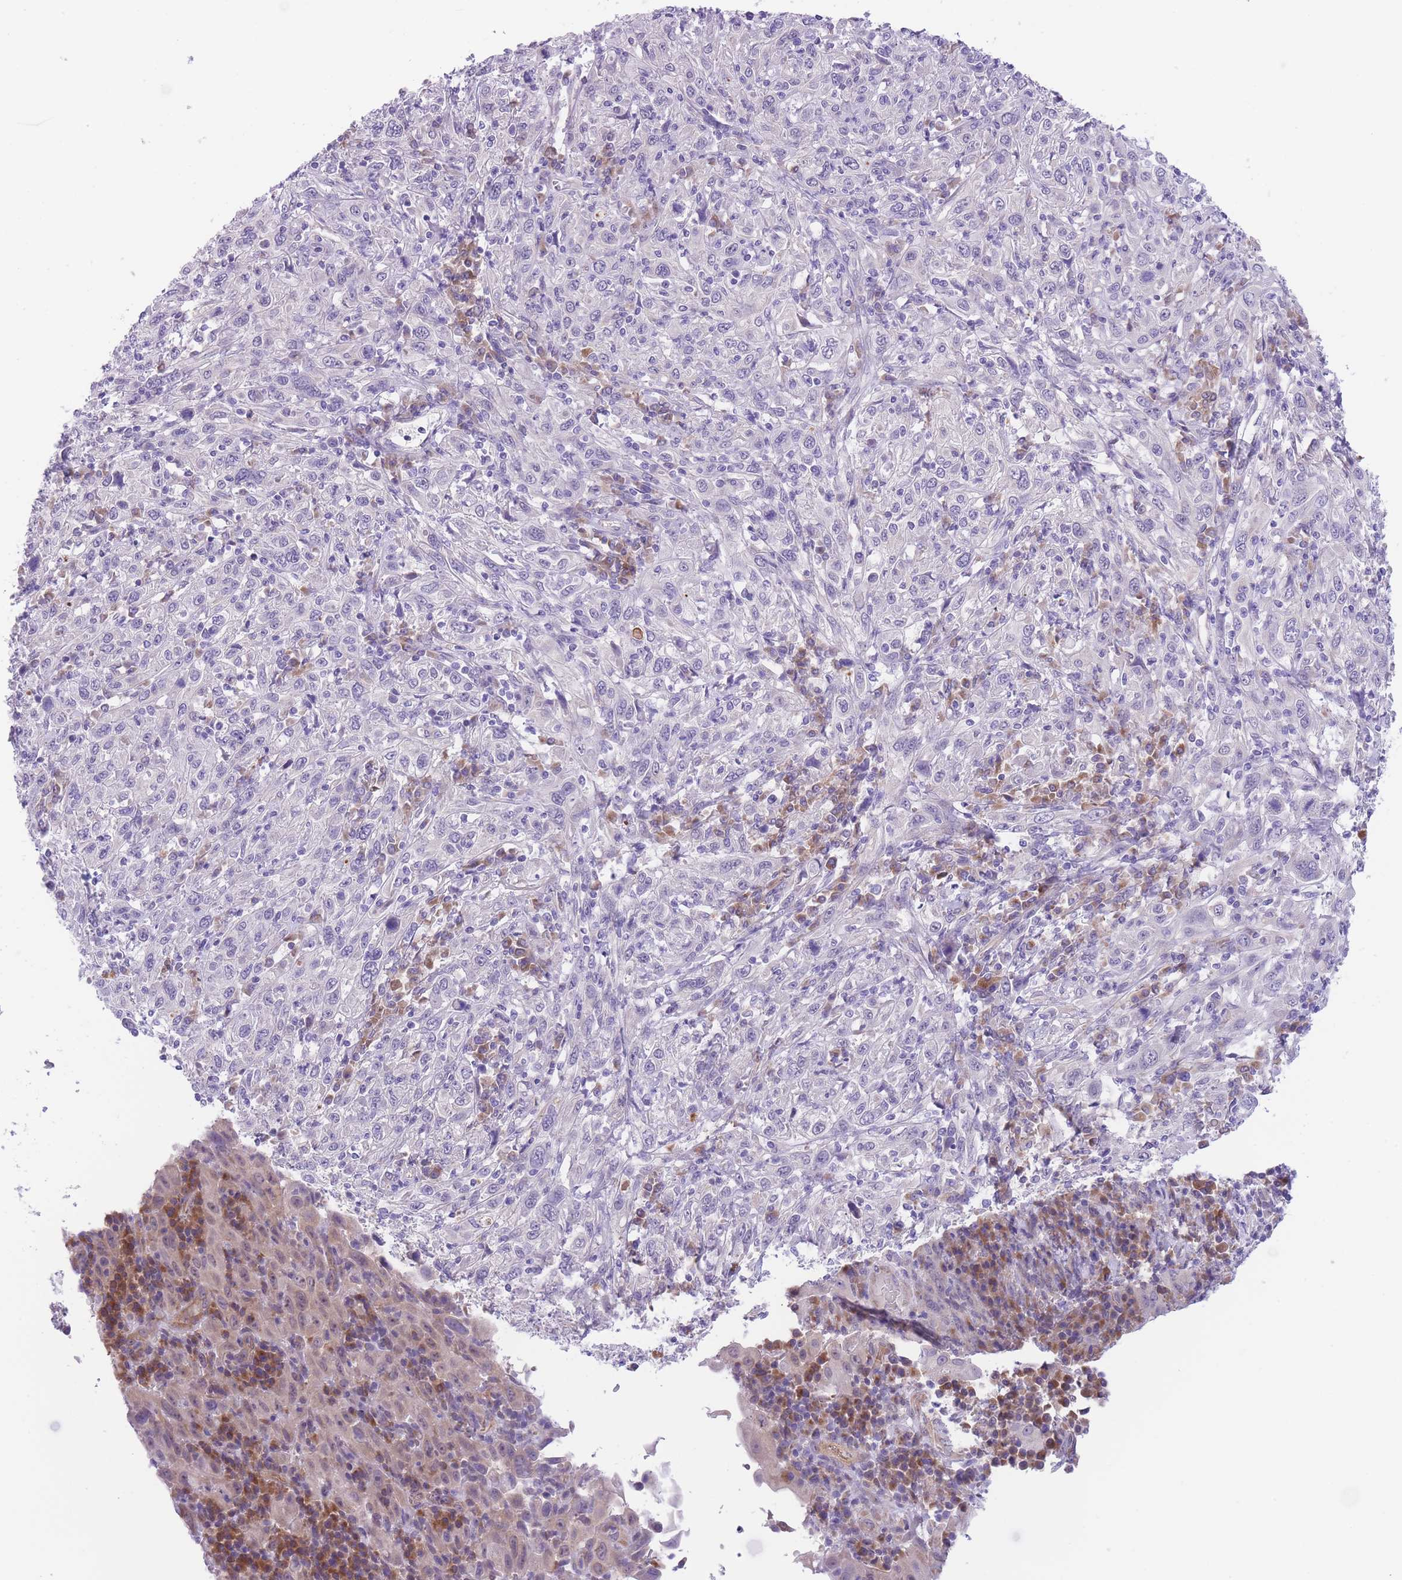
{"staining": {"intensity": "negative", "quantity": "none", "location": "none"}, "tissue": "cervical cancer", "cell_type": "Tumor cells", "image_type": "cancer", "snomed": [{"axis": "morphology", "description": "Squamous cell carcinoma, NOS"}, {"axis": "topography", "description": "Cervix"}], "caption": "DAB immunohistochemical staining of cervical cancer exhibits no significant expression in tumor cells.", "gene": "WWOX", "patient": {"sex": "female", "age": 46}}